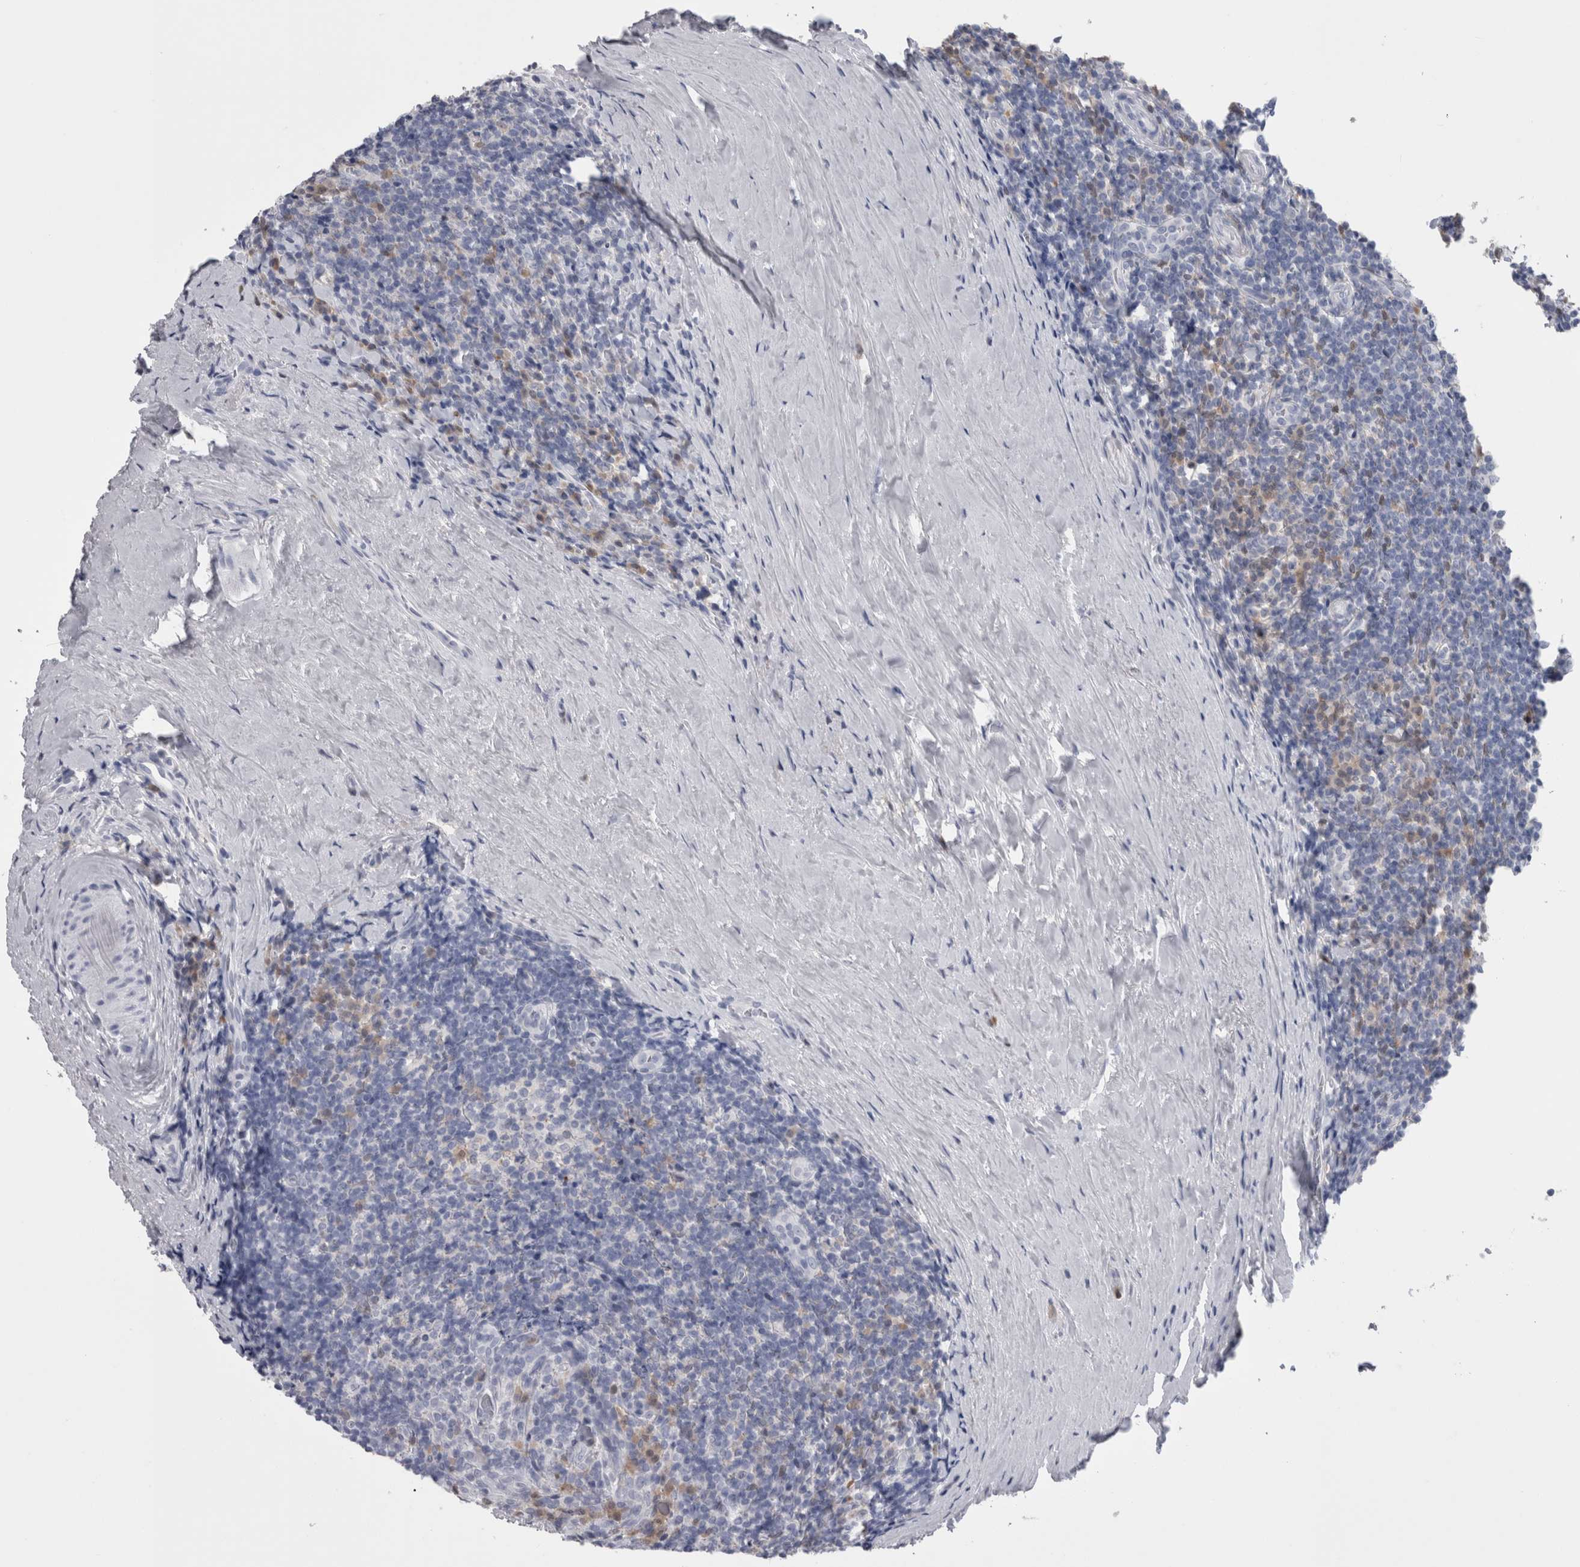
{"staining": {"intensity": "negative", "quantity": "none", "location": "none"}, "tissue": "tonsil", "cell_type": "Germinal center cells", "image_type": "normal", "snomed": [{"axis": "morphology", "description": "Normal tissue, NOS"}, {"axis": "topography", "description": "Tonsil"}], "caption": "Germinal center cells are negative for protein expression in benign human tonsil. (Brightfield microscopy of DAB (3,3'-diaminobenzidine) immunohistochemistry (IHC) at high magnification).", "gene": "CA8", "patient": {"sex": "male", "age": 37}}